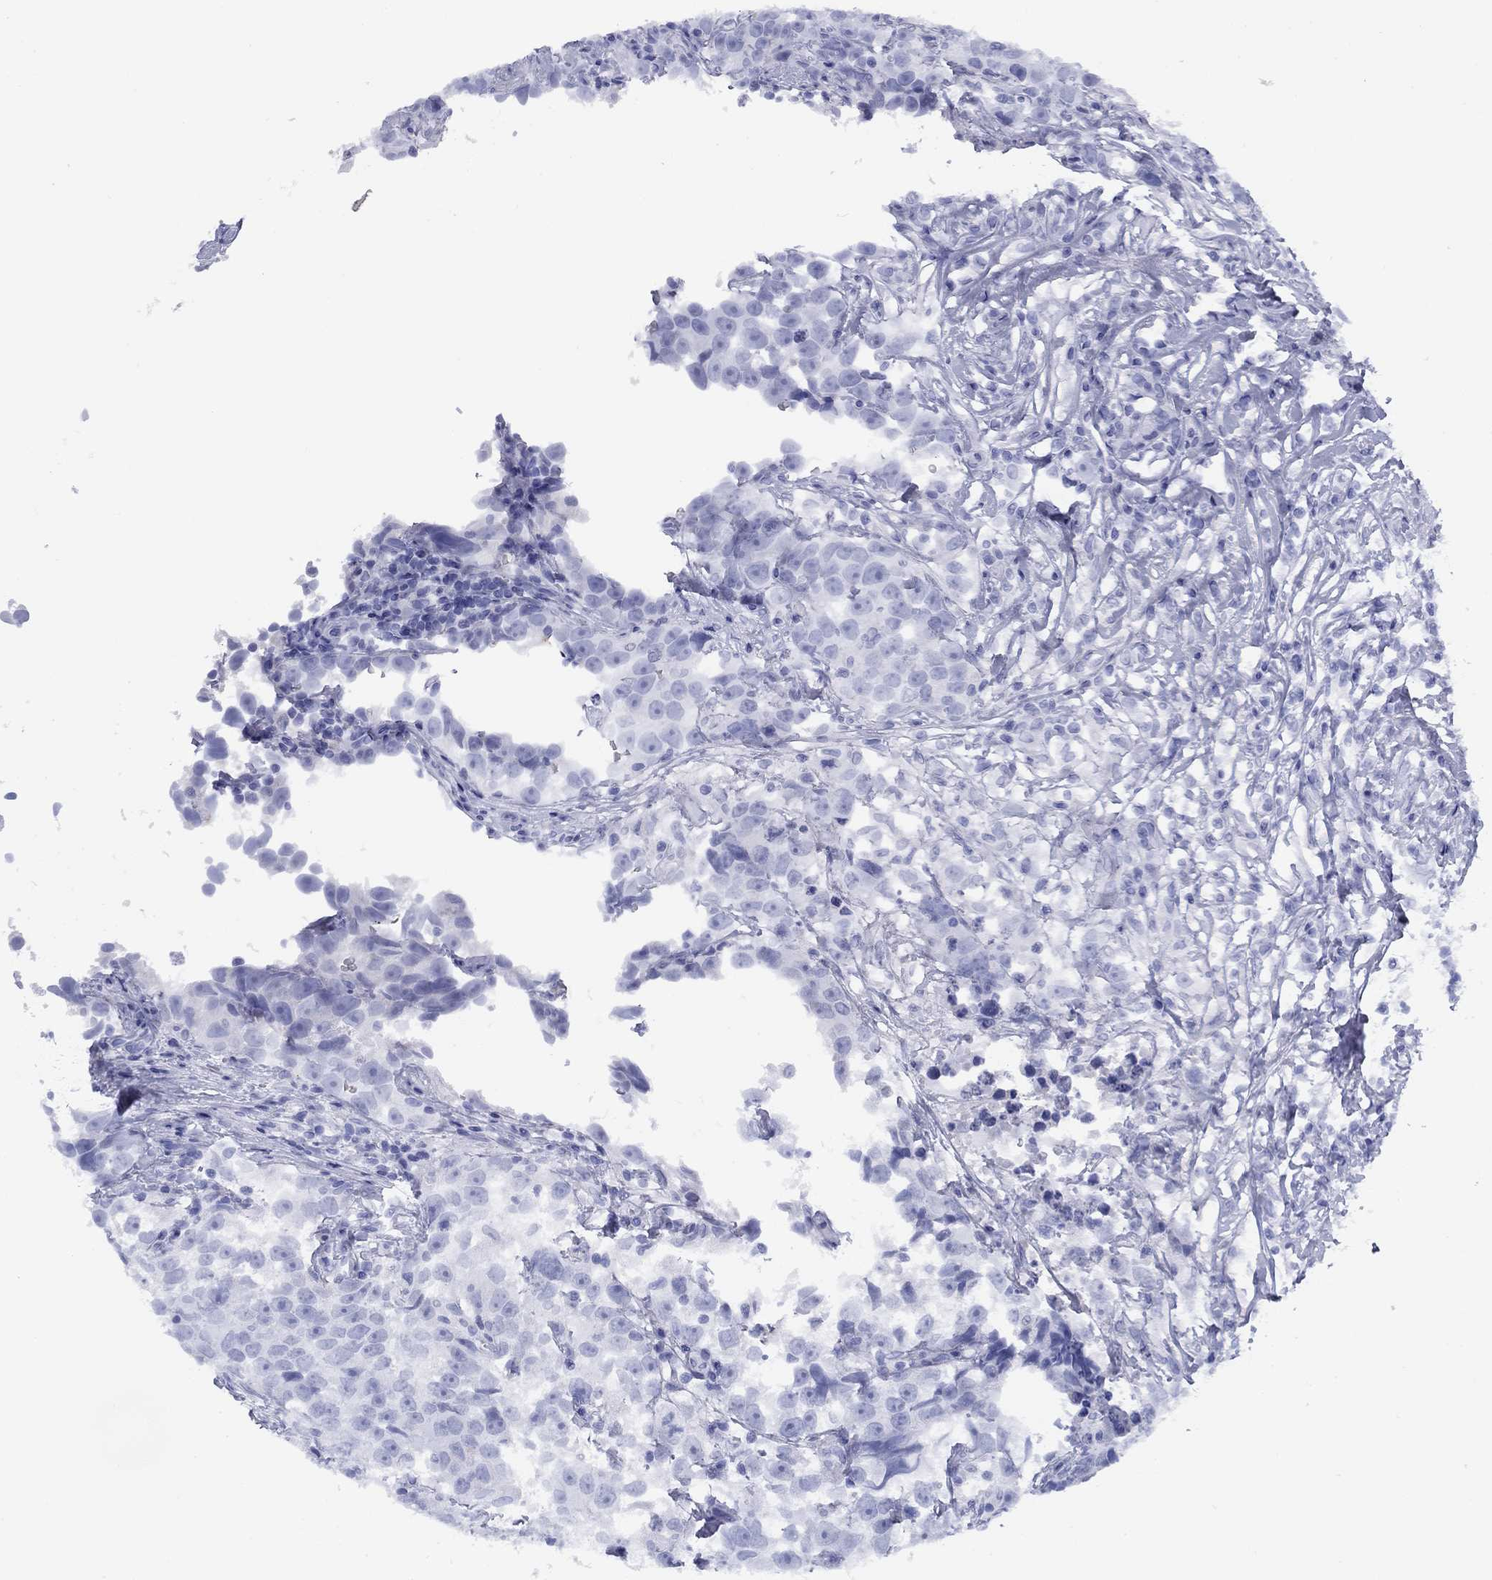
{"staining": {"intensity": "negative", "quantity": "none", "location": "none"}, "tissue": "testis cancer", "cell_type": "Tumor cells", "image_type": "cancer", "snomed": [{"axis": "morphology", "description": "Seminoma, NOS"}, {"axis": "topography", "description": "Testis"}], "caption": "This is a micrograph of immunohistochemistry (IHC) staining of testis cancer, which shows no positivity in tumor cells.", "gene": "TIGD4", "patient": {"sex": "male", "age": 46}}